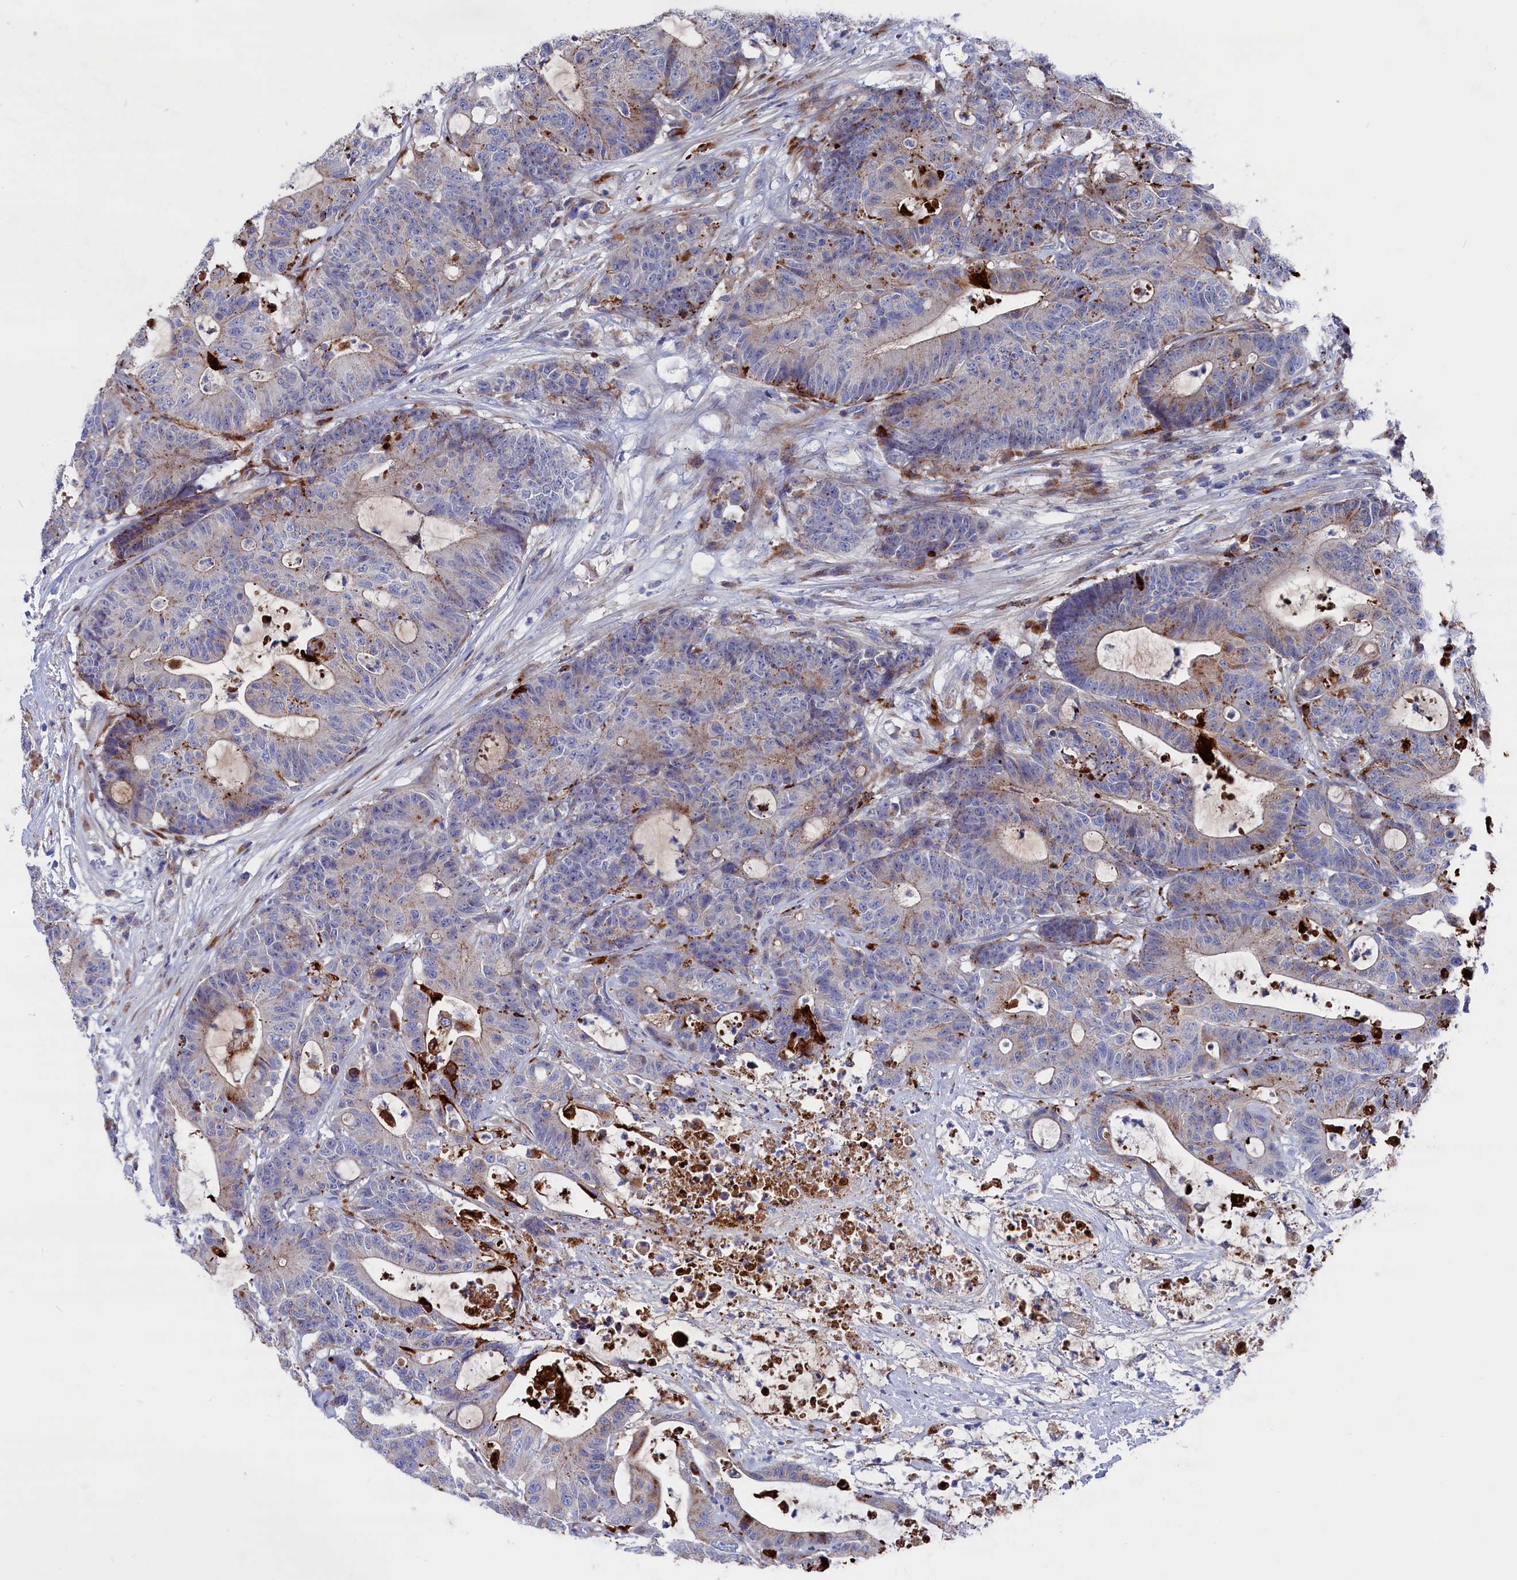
{"staining": {"intensity": "weak", "quantity": "25%-75%", "location": "cytoplasmic/membranous"}, "tissue": "colorectal cancer", "cell_type": "Tumor cells", "image_type": "cancer", "snomed": [{"axis": "morphology", "description": "Adenocarcinoma, NOS"}, {"axis": "topography", "description": "Colon"}], "caption": "Colorectal cancer tissue demonstrates weak cytoplasmic/membranous expression in approximately 25%-75% of tumor cells, visualized by immunohistochemistry.", "gene": "NUDT7", "patient": {"sex": "female", "age": 84}}